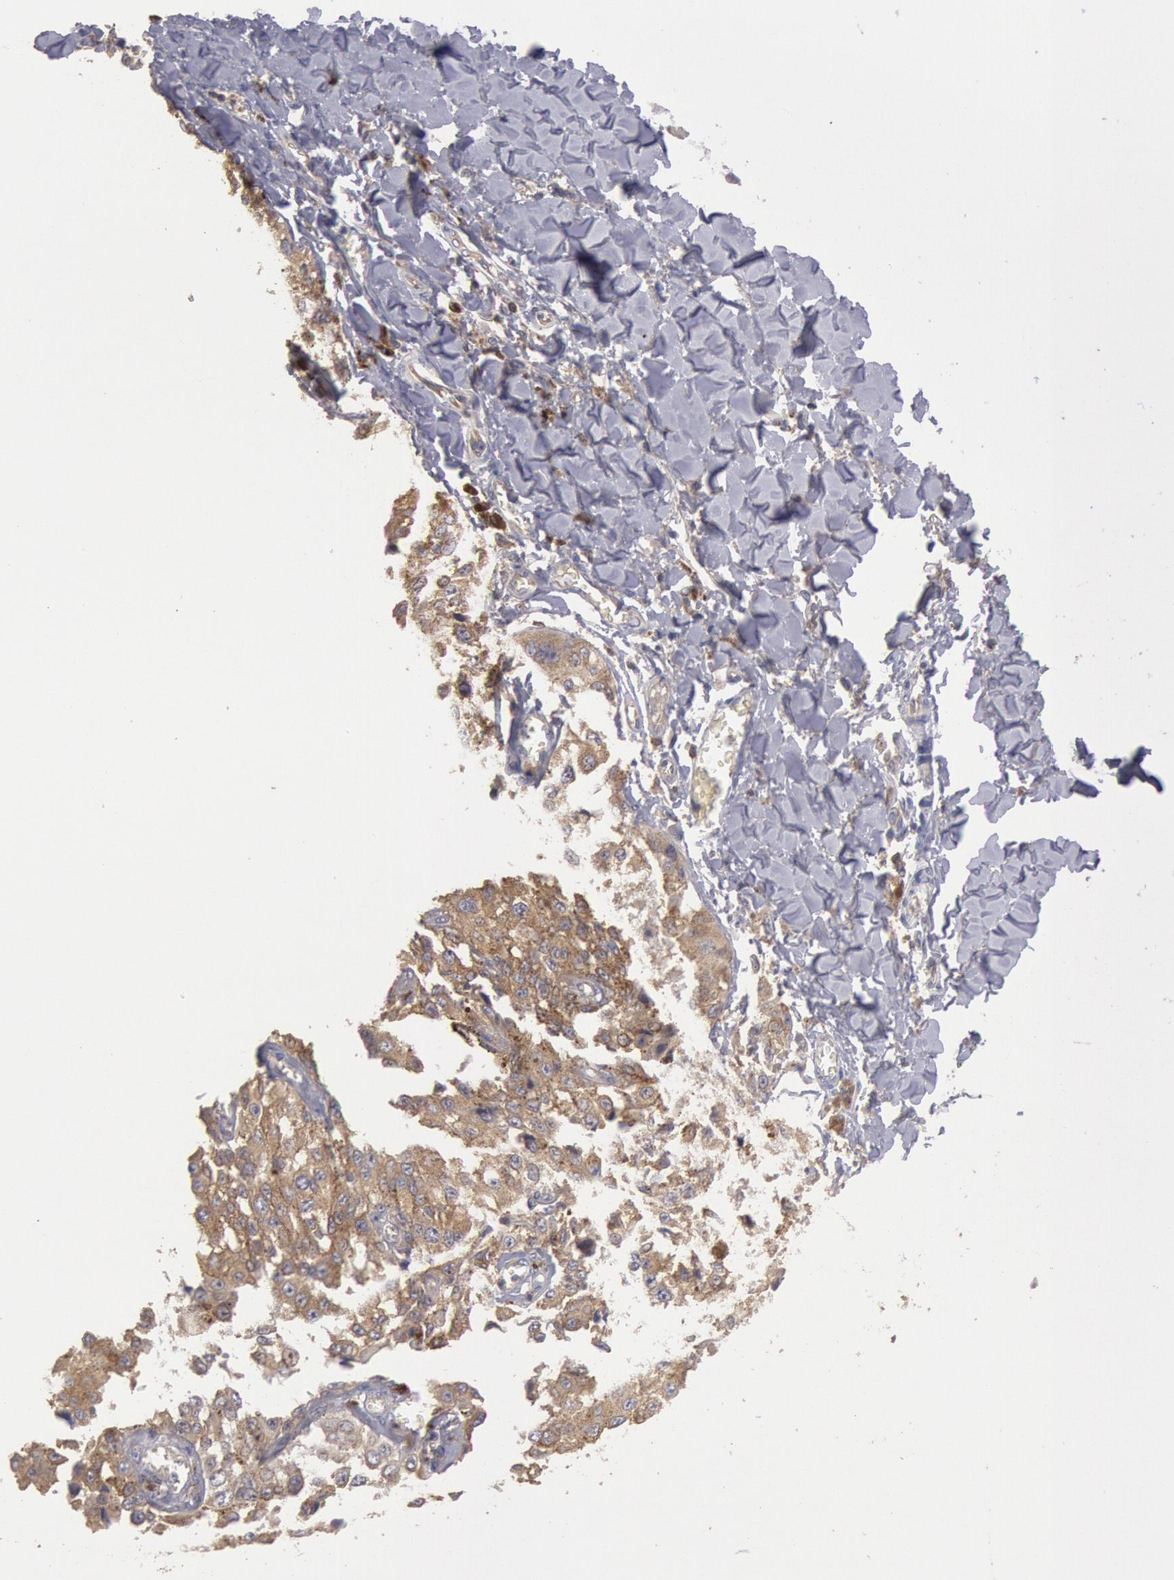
{"staining": {"intensity": "negative", "quantity": "none", "location": "none"}, "tissue": "melanoma", "cell_type": "Tumor cells", "image_type": "cancer", "snomed": [{"axis": "morphology", "description": "Malignant melanoma, NOS"}, {"axis": "topography", "description": "Skin"}], "caption": "Immunohistochemical staining of malignant melanoma reveals no significant expression in tumor cells.", "gene": "PIK3R1", "patient": {"sex": "female", "age": 82}}